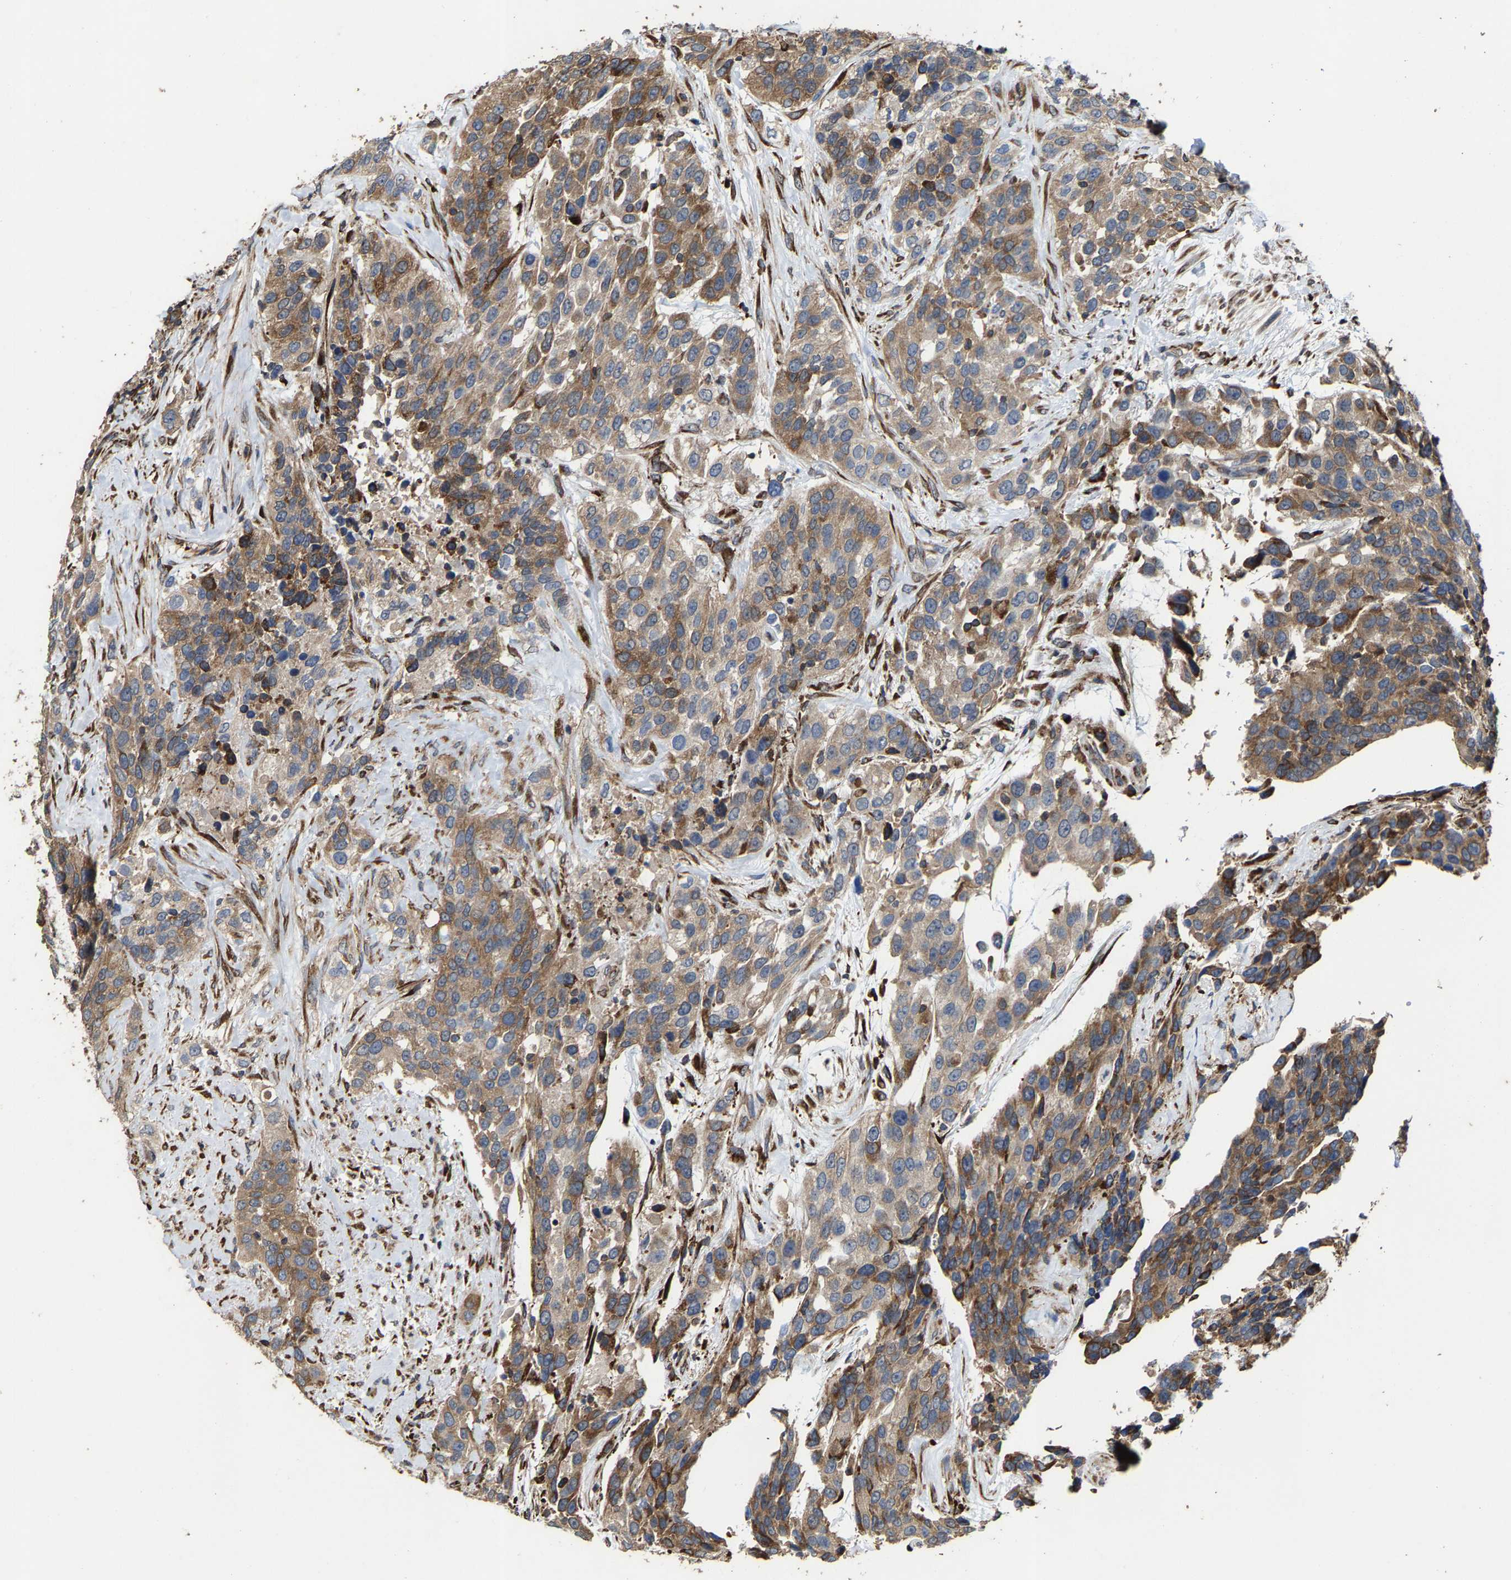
{"staining": {"intensity": "moderate", "quantity": ">75%", "location": "cytoplasmic/membranous"}, "tissue": "urothelial cancer", "cell_type": "Tumor cells", "image_type": "cancer", "snomed": [{"axis": "morphology", "description": "Urothelial carcinoma, High grade"}, {"axis": "topography", "description": "Urinary bladder"}], "caption": "DAB (3,3'-diaminobenzidine) immunohistochemical staining of human urothelial carcinoma (high-grade) exhibits moderate cytoplasmic/membranous protein expression in about >75% of tumor cells. (DAB = brown stain, brightfield microscopy at high magnification).", "gene": "FGD3", "patient": {"sex": "female", "age": 80}}